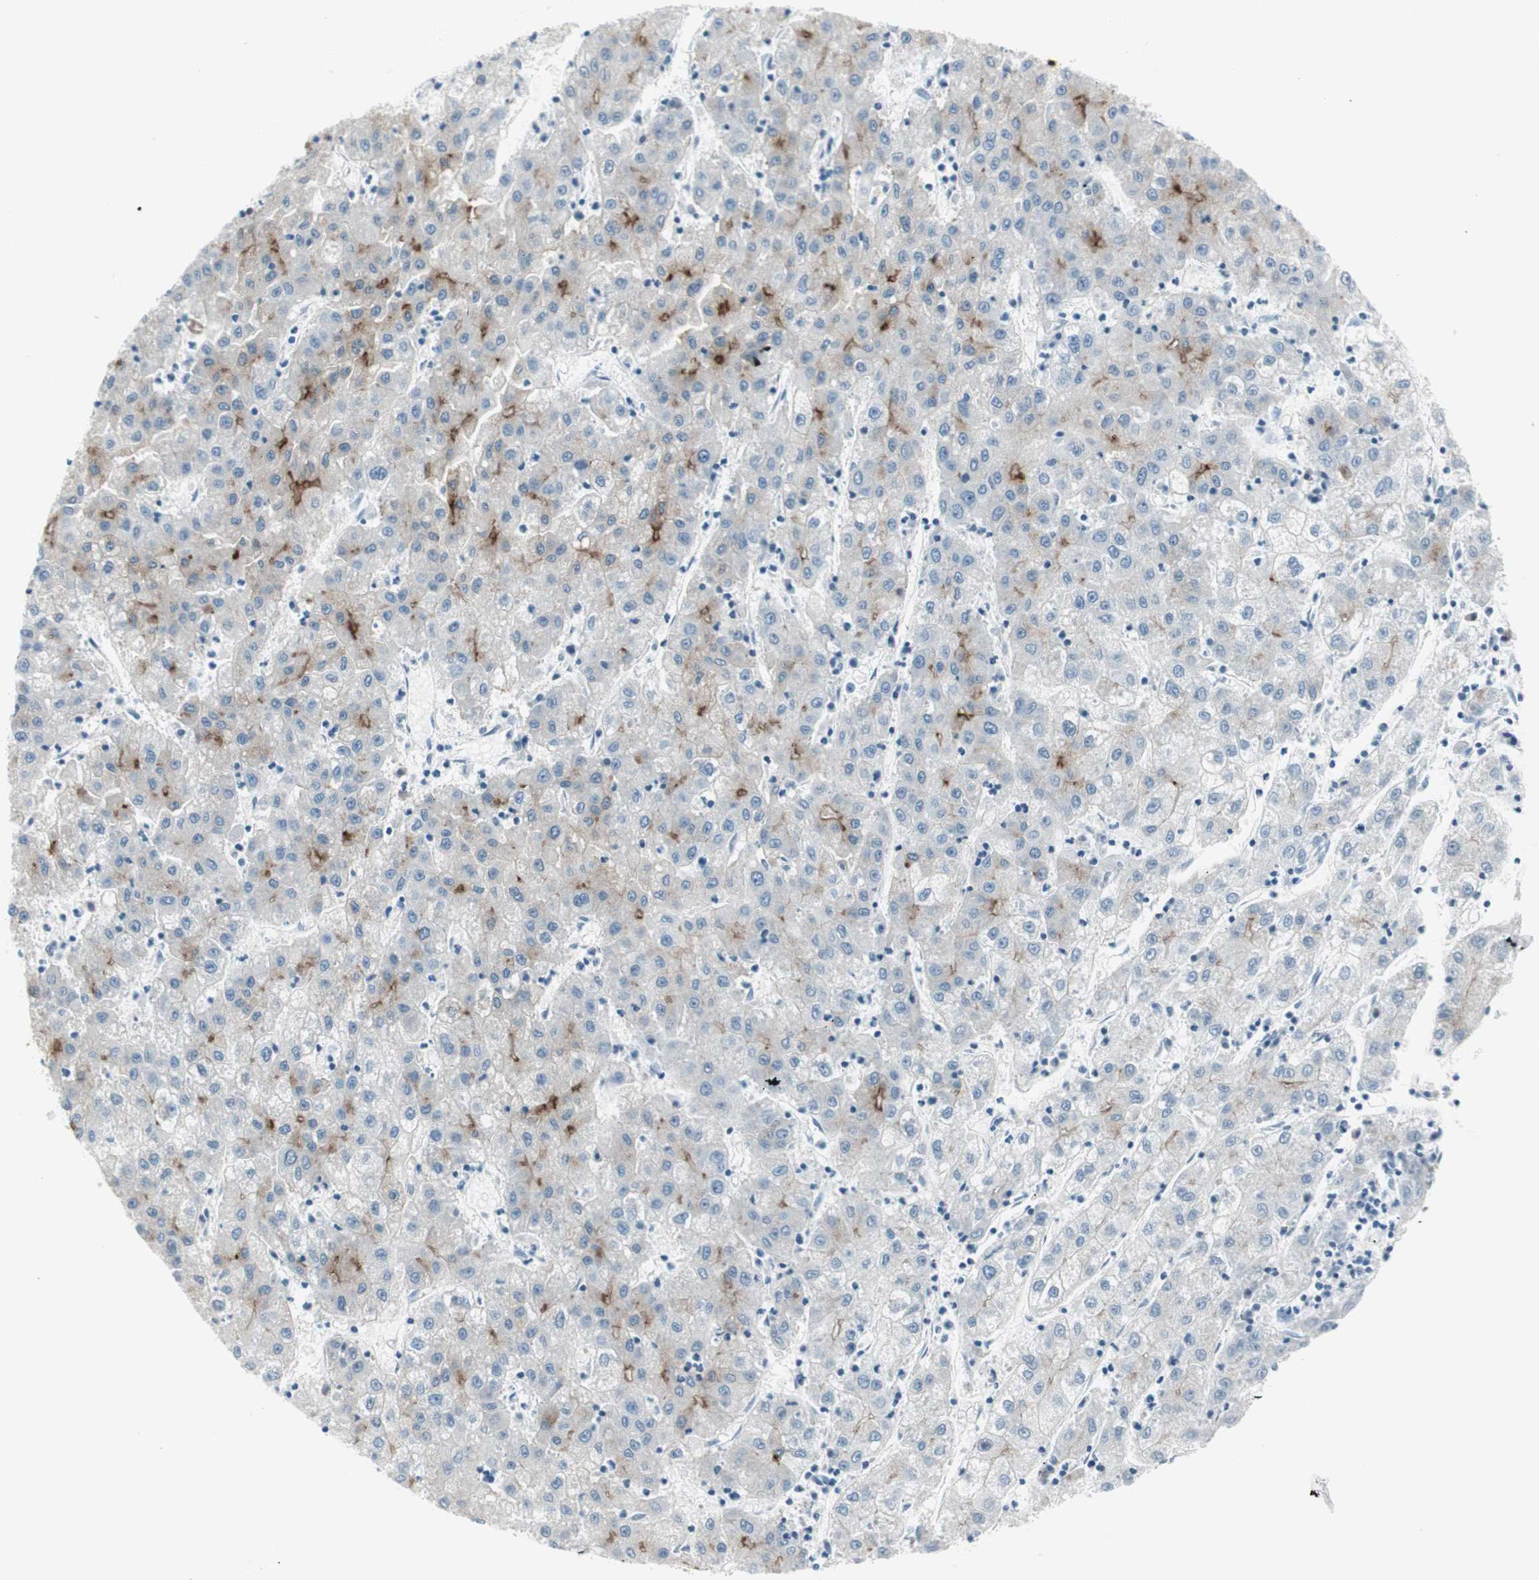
{"staining": {"intensity": "moderate", "quantity": "25%-75%", "location": "cytoplasmic/membranous"}, "tissue": "liver cancer", "cell_type": "Tumor cells", "image_type": "cancer", "snomed": [{"axis": "morphology", "description": "Carcinoma, Hepatocellular, NOS"}, {"axis": "topography", "description": "Liver"}], "caption": "Human liver cancer (hepatocellular carcinoma) stained for a protein (brown) shows moderate cytoplasmic/membranous positive staining in about 25%-75% of tumor cells.", "gene": "CDHR5", "patient": {"sex": "male", "age": 72}}